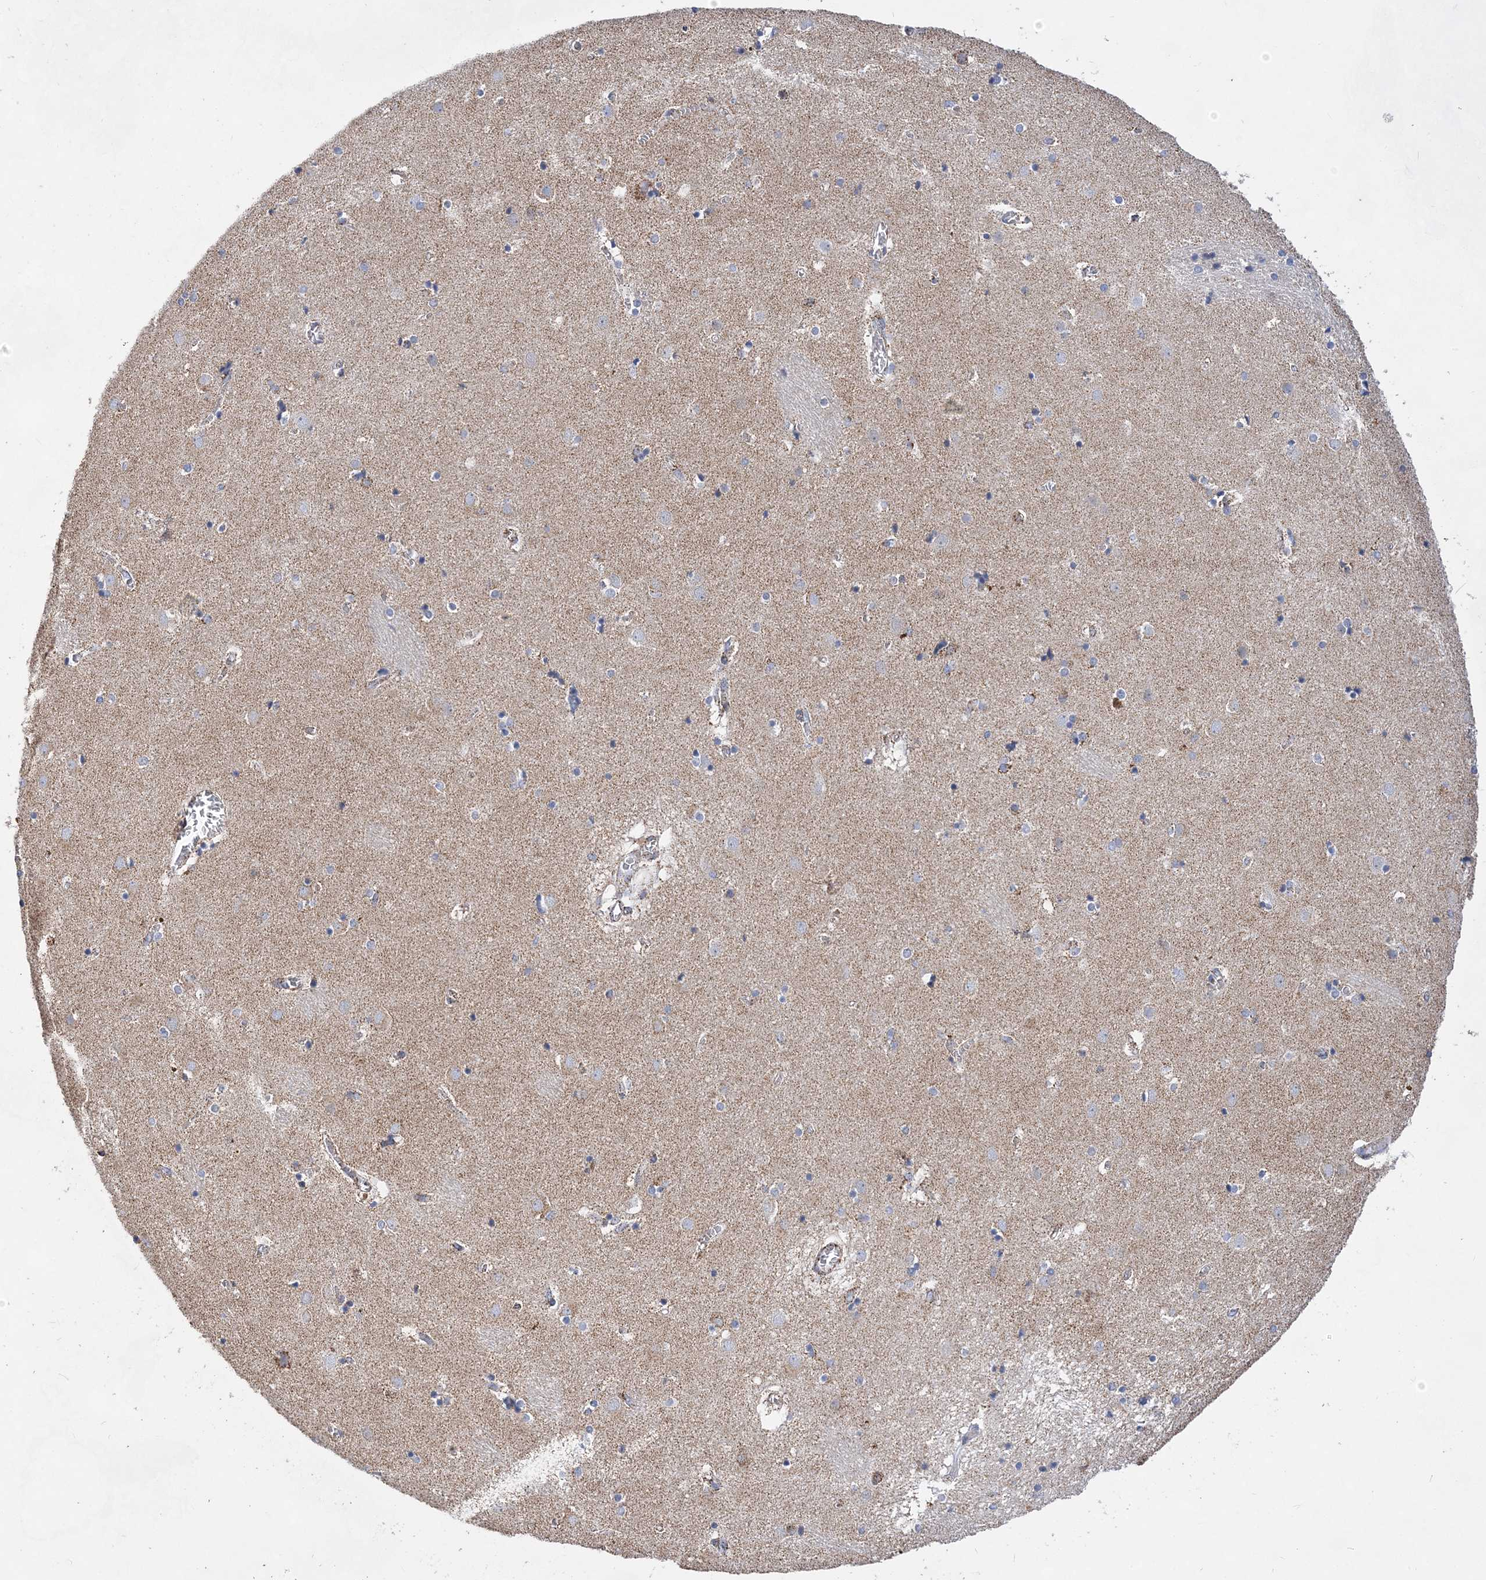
{"staining": {"intensity": "weak", "quantity": "<25%", "location": "cytoplasmic/membranous"}, "tissue": "caudate", "cell_type": "Glial cells", "image_type": "normal", "snomed": [{"axis": "morphology", "description": "Normal tissue, NOS"}, {"axis": "topography", "description": "Lateral ventricle wall"}], "caption": "Image shows no significant protein positivity in glial cells of unremarkable caudate. The staining was performed using DAB to visualize the protein expression in brown, while the nuclei were stained in blue with hematoxylin (Magnification: 20x).", "gene": "ACOT9", "patient": {"sex": "male", "age": 70}}